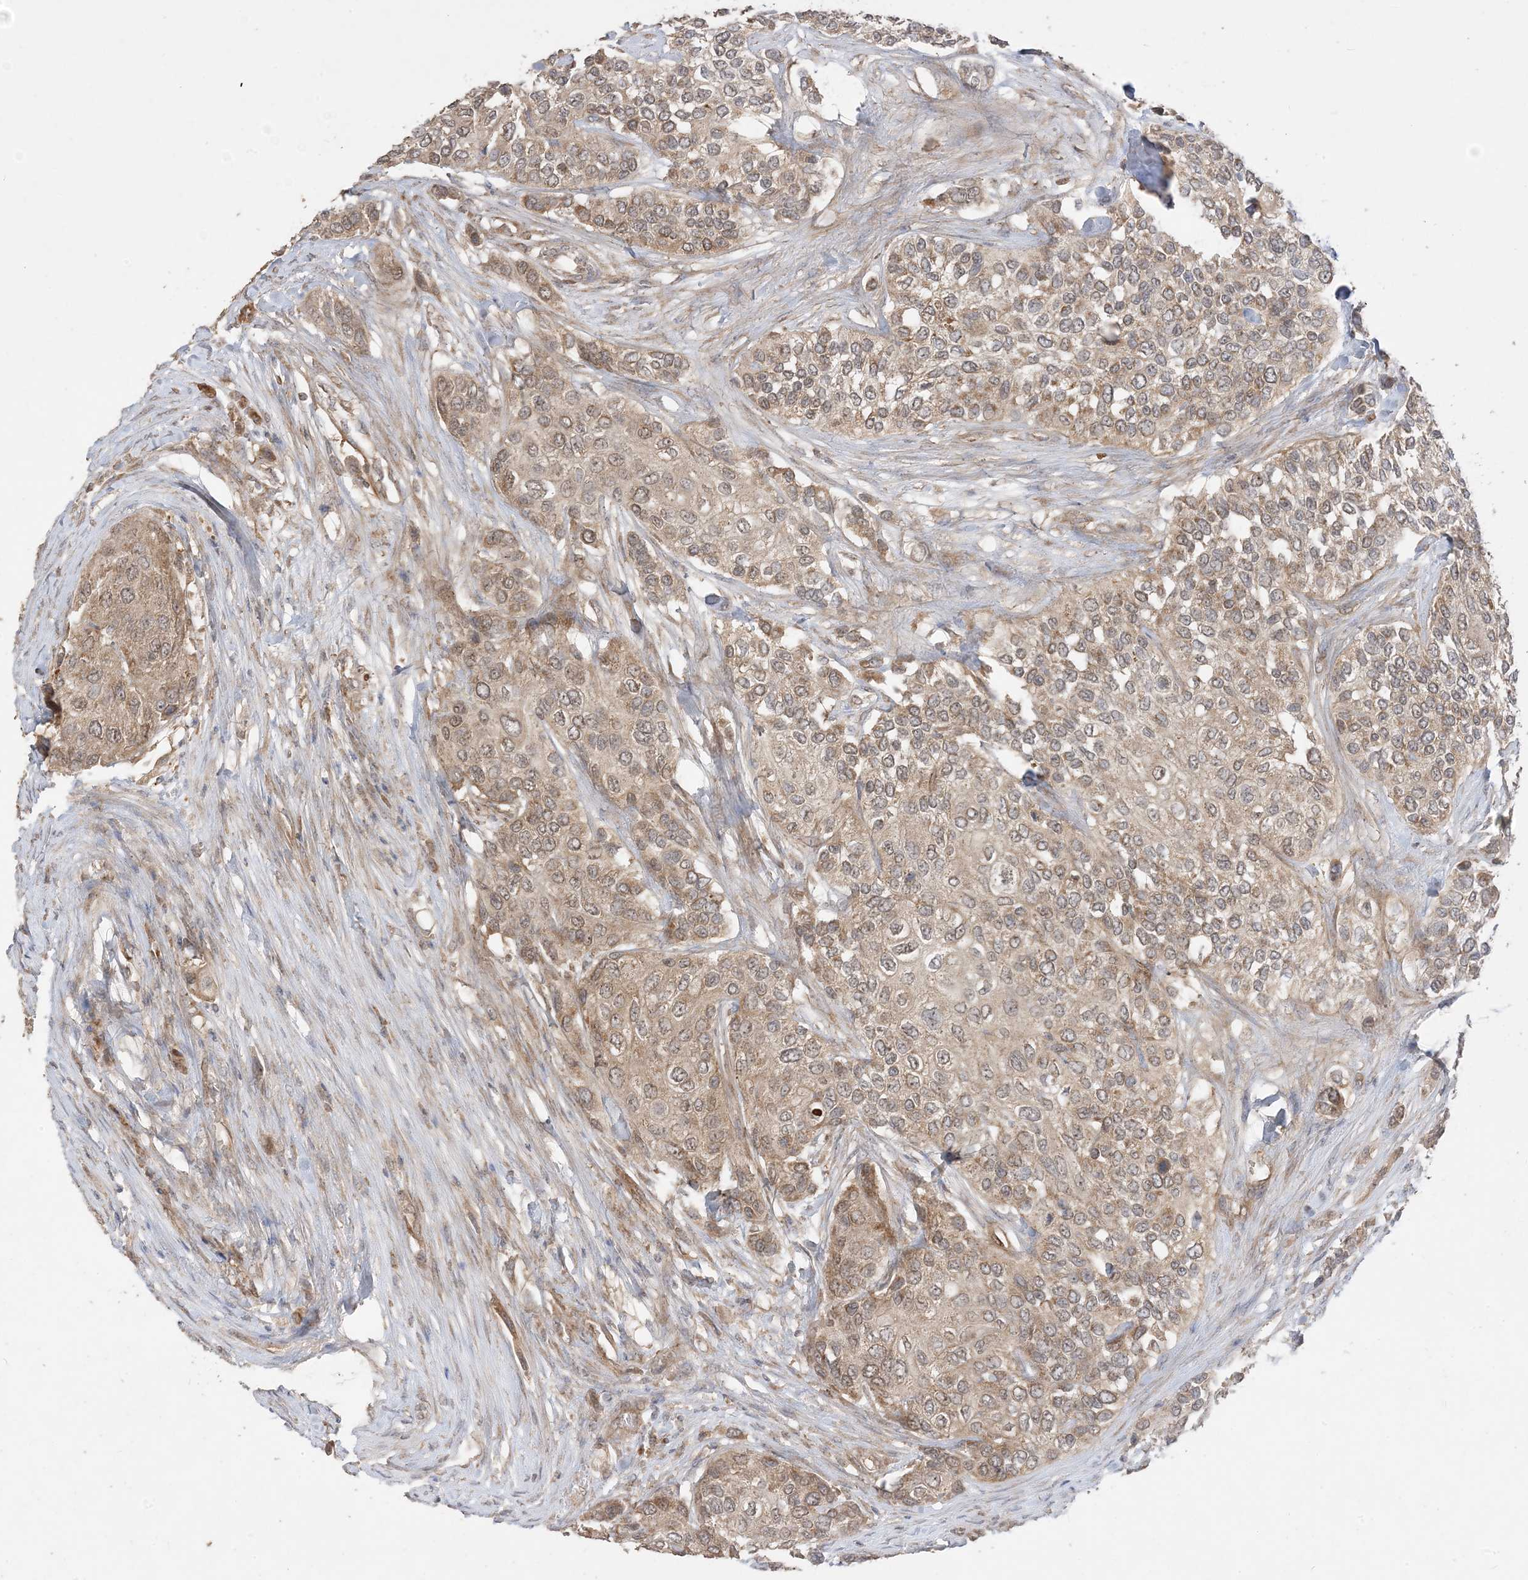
{"staining": {"intensity": "moderate", "quantity": ">75%", "location": "cytoplasmic/membranous"}, "tissue": "urothelial cancer", "cell_type": "Tumor cells", "image_type": "cancer", "snomed": [{"axis": "morphology", "description": "Urothelial carcinoma, High grade"}, {"axis": "topography", "description": "Urinary bladder"}], "caption": "Protein staining of high-grade urothelial carcinoma tissue displays moderate cytoplasmic/membranous expression in about >75% of tumor cells. (brown staining indicates protein expression, while blue staining denotes nuclei).", "gene": "SIRT3", "patient": {"sex": "female", "age": 56}}